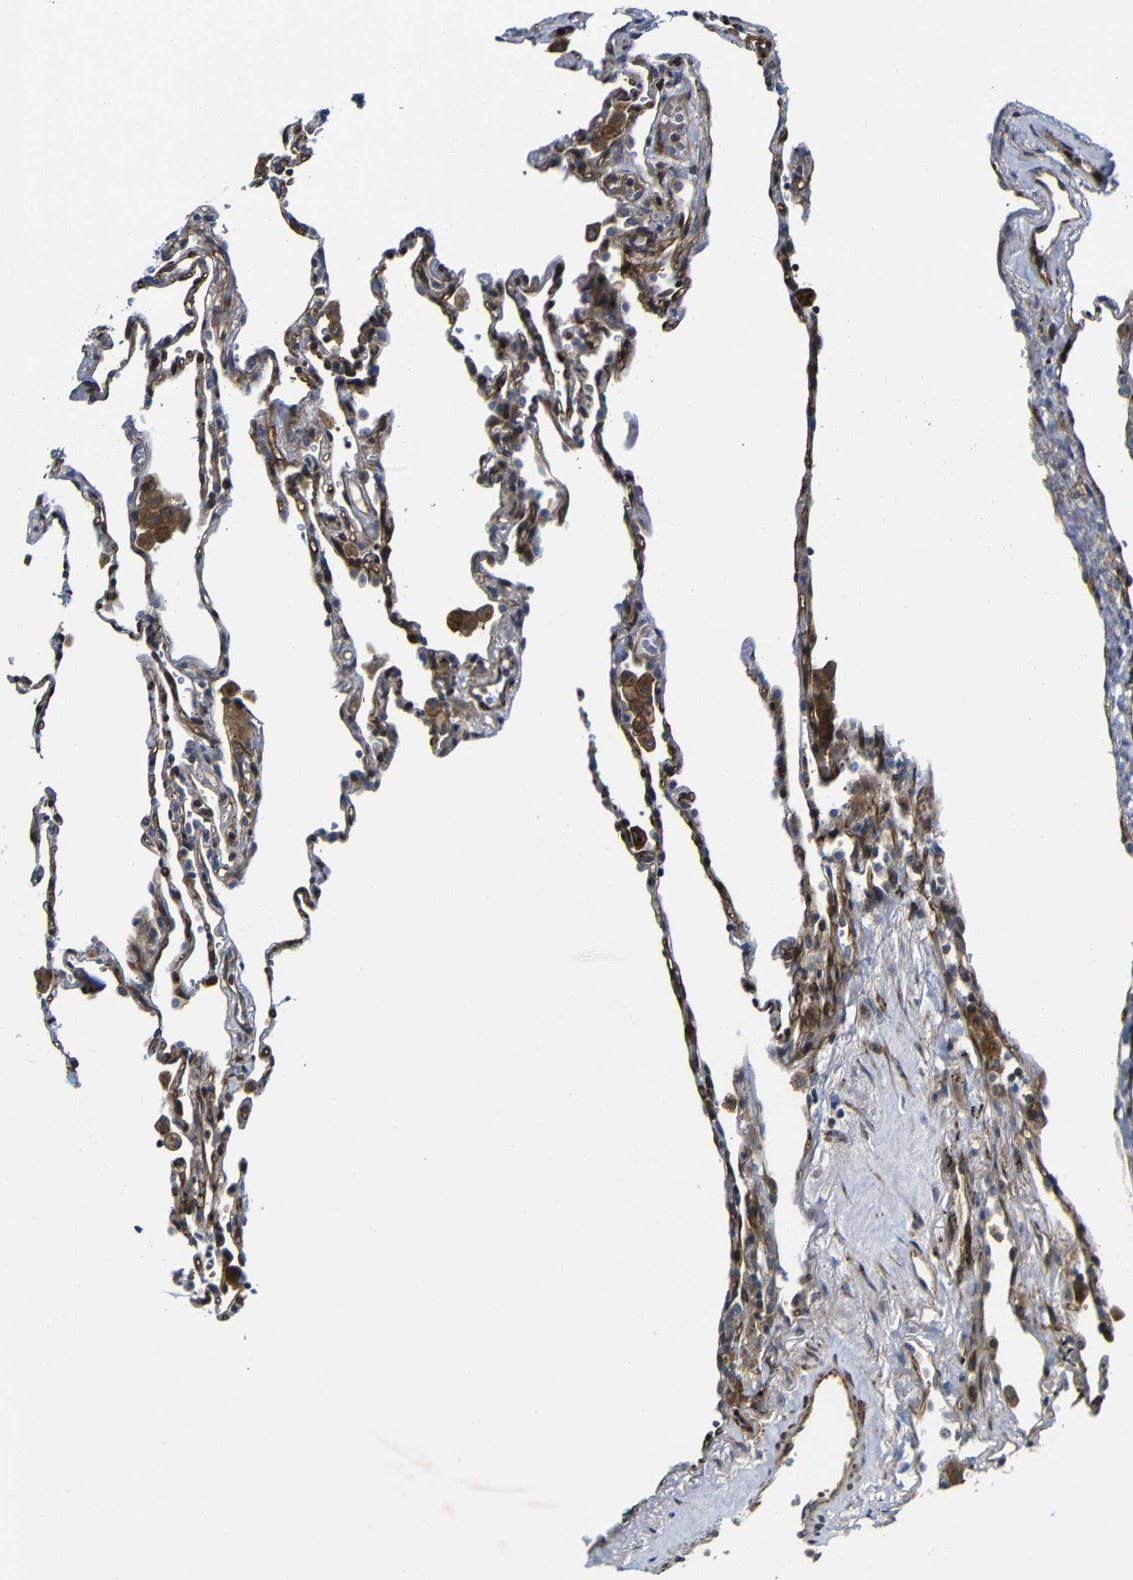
{"staining": {"intensity": "strong", "quantity": "25%-75%", "location": "cytoplasmic/membranous"}, "tissue": "lung", "cell_type": "Alveolar cells", "image_type": "normal", "snomed": [{"axis": "morphology", "description": "Normal tissue, NOS"}, {"axis": "topography", "description": "Lung"}], "caption": "Immunohistochemical staining of unremarkable human lung displays high levels of strong cytoplasmic/membranous expression in about 25%-75% of alveolar cells.", "gene": "PARP14", "patient": {"sex": "male", "age": 59}}